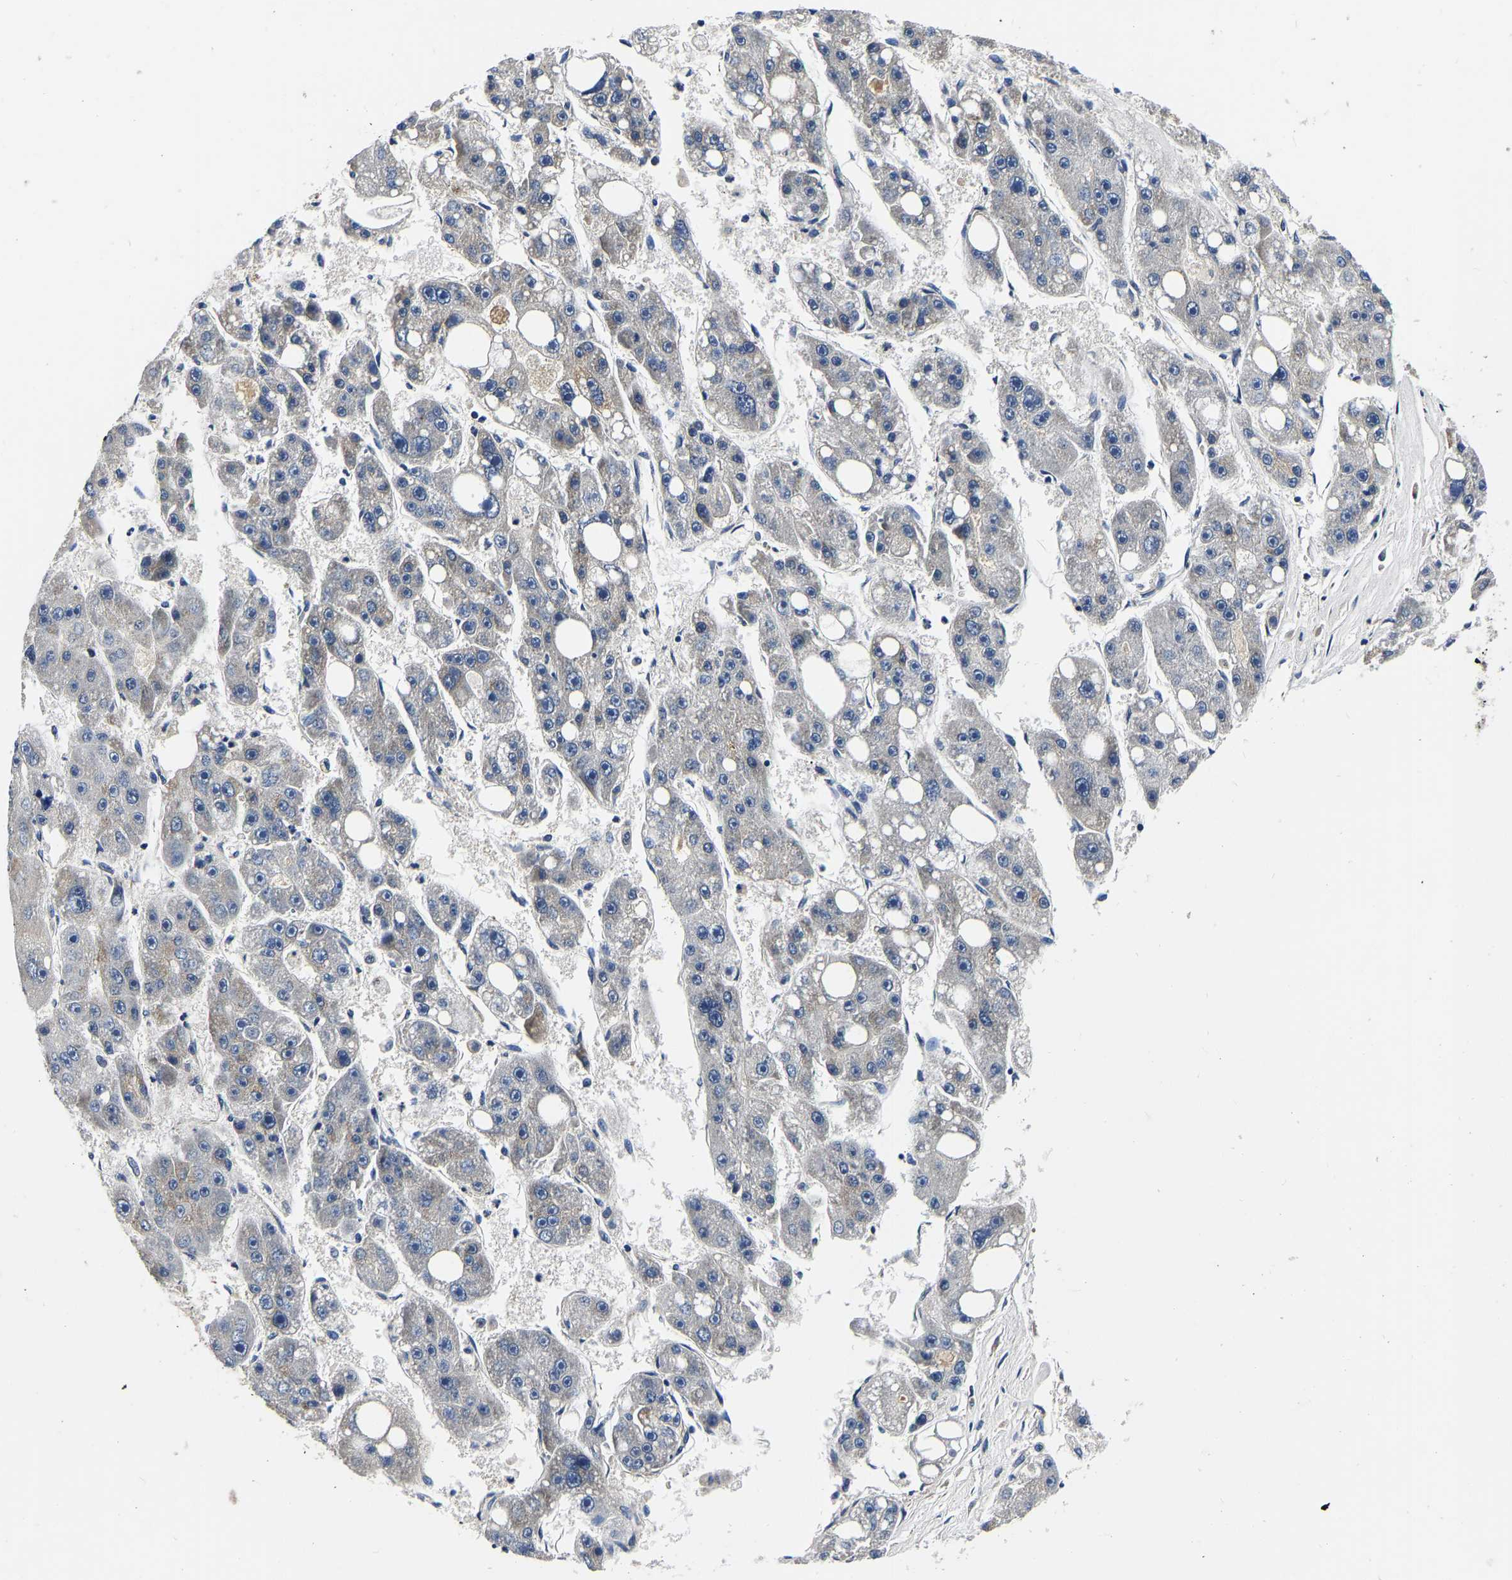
{"staining": {"intensity": "moderate", "quantity": "<25%", "location": "cytoplasmic/membranous"}, "tissue": "liver cancer", "cell_type": "Tumor cells", "image_type": "cancer", "snomed": [{"axis": "morphology", "description": "Carcinoma, Hepatocellular, NOS"}, {"axis": "topography", "description": "Liver"}], "caption": "The image exhibits a brown stain indicating the presence of a protein in the cytoplasmic/membranous of tumor cells in liver hepatocellular carcinoma.", "gene": "RABAC1", "patient": {"sex": "female", "age": 61}}